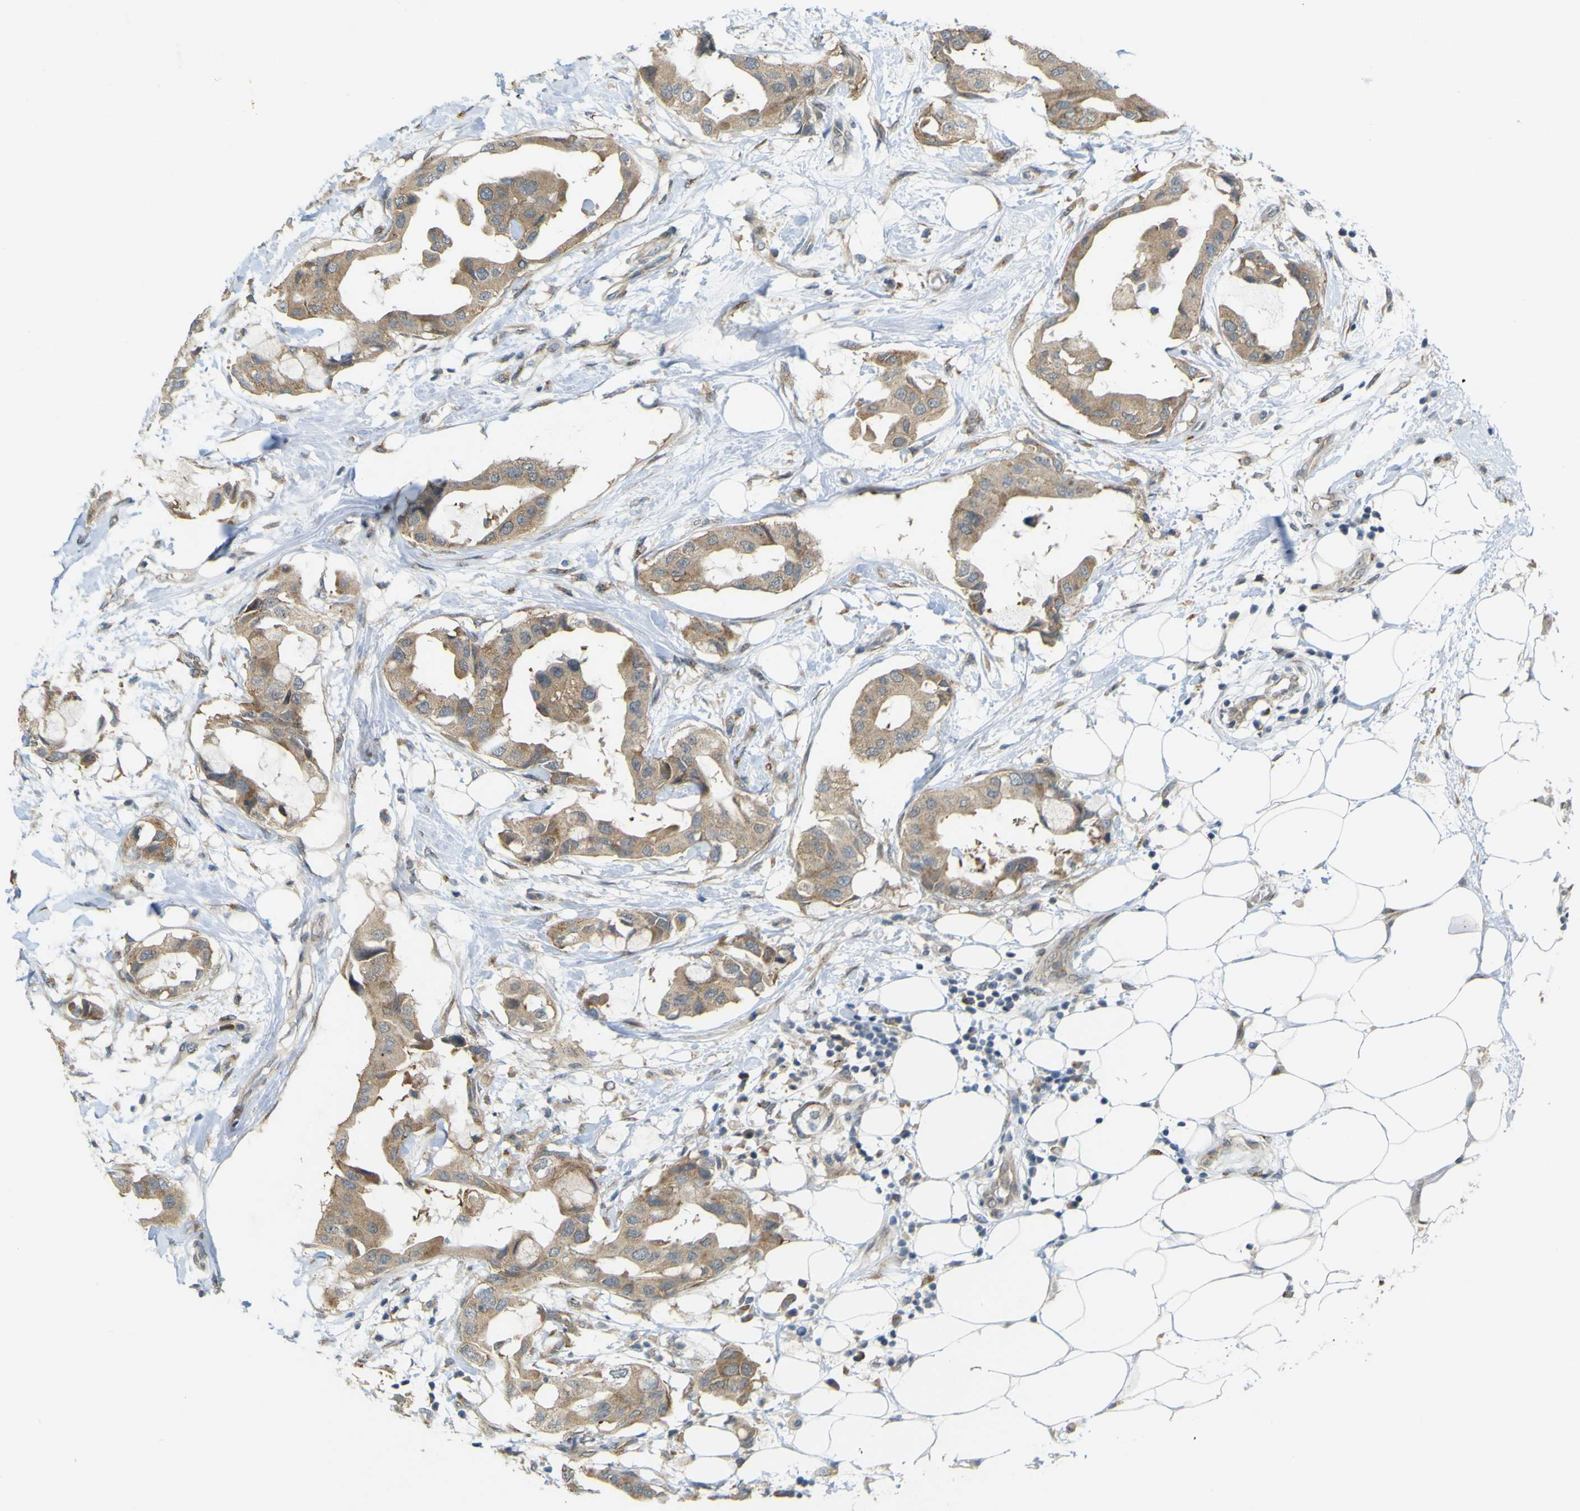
{"staining": {"intensity": "moderate", "quantity": ">75%", "location": "cytoplasmic/membranous"}, "tissue": "breast cancer", "cell_type": "Tumor cells", "image_type": "cancer", "snomed": [{"axis": "morphology", "description": "Duct carcinoma"}, {"axis": "topography", "description": "Breast"}], "caption": "This is an image of IHC staining of intraductal carcinoma (breast), which shows moderate expression in the cytoplasmic/membranous of tumor cells.", "gene": "IGF2R", "patient": {"sex": "female", "age": 40}}